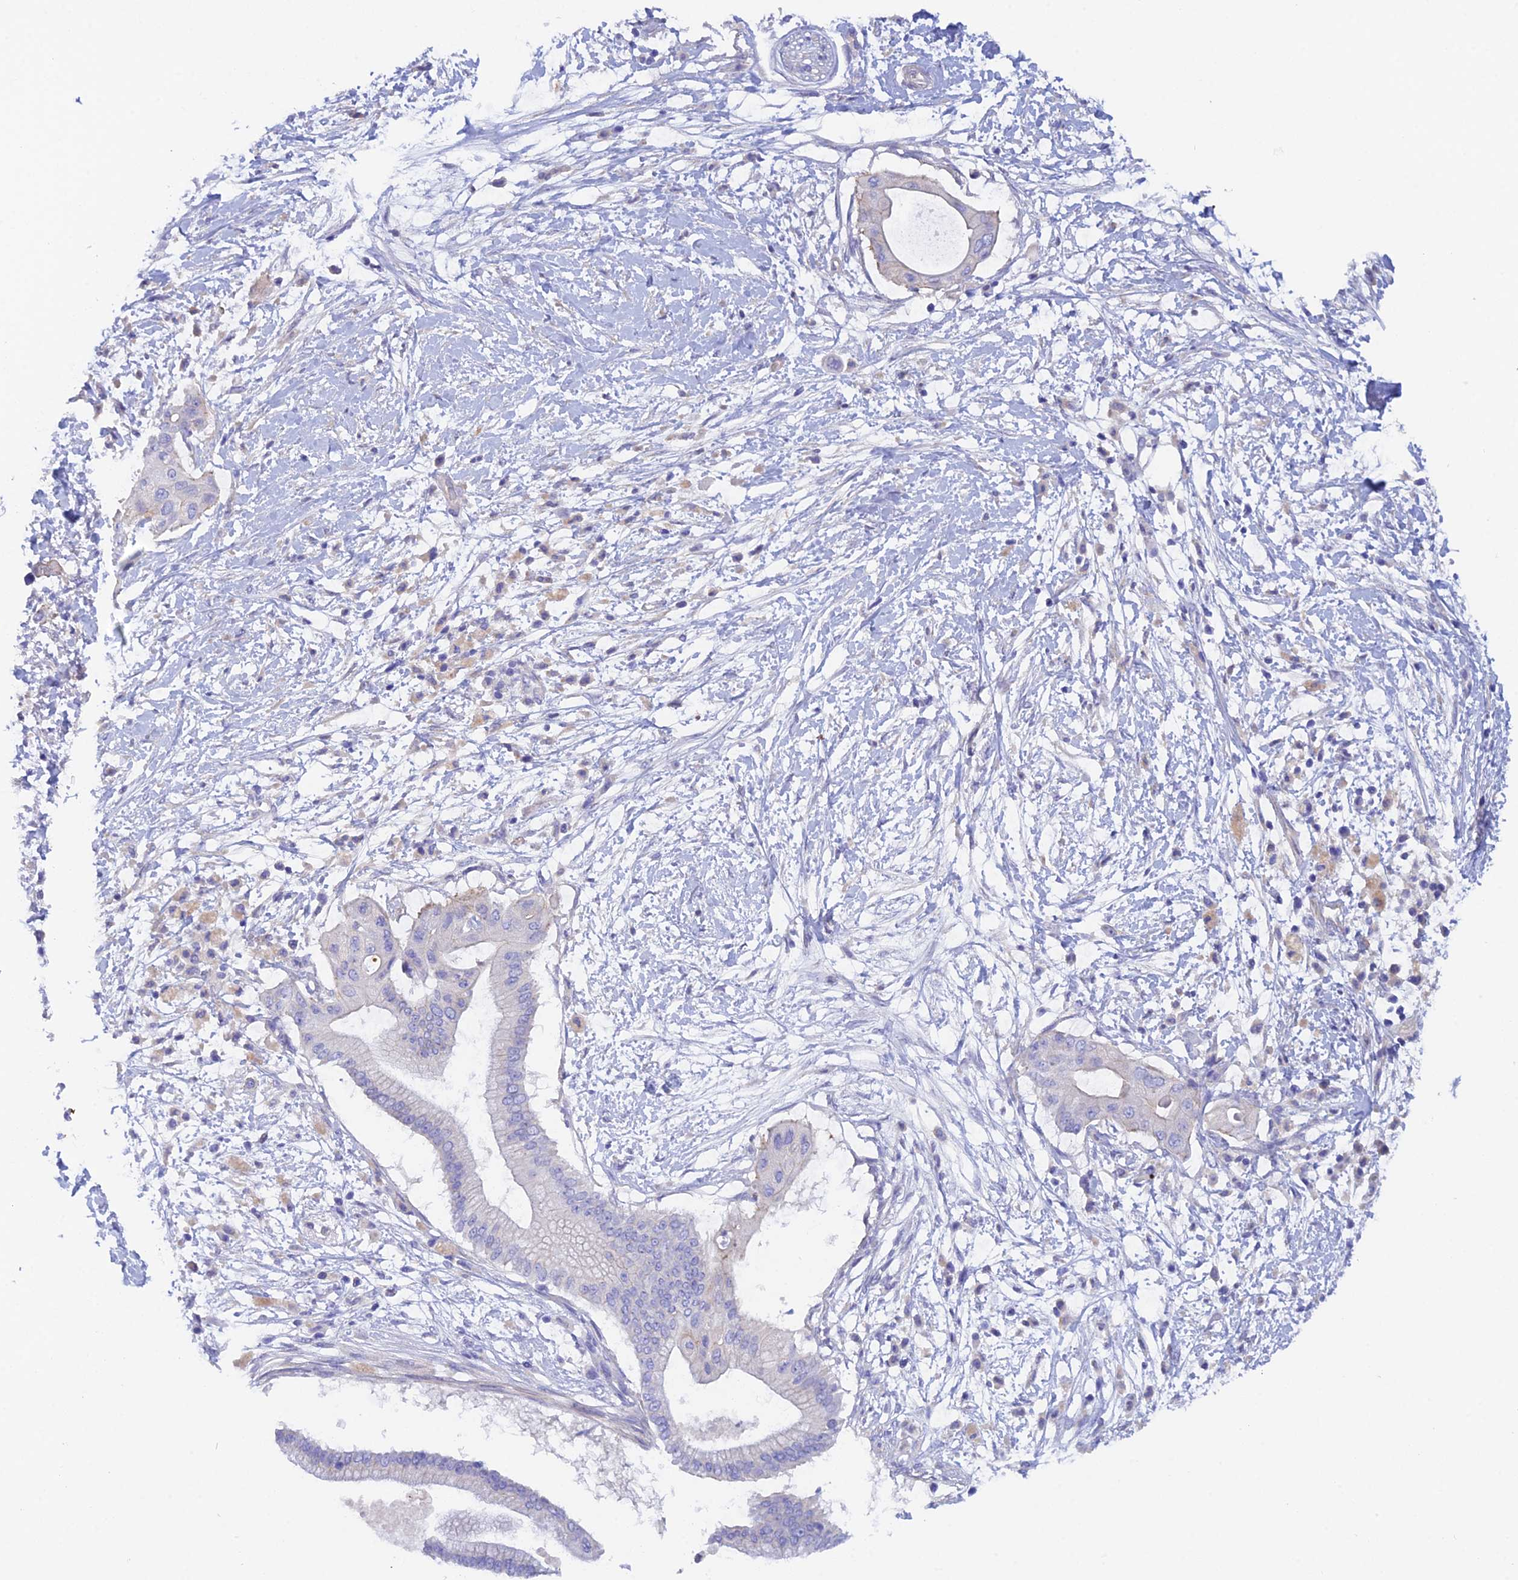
{"staining": {"intensity": "negative", "quantity": "none", "location": "none"}, "tissue": "pancreatic cancer", "cell_type": "Tumor cells", "image_type": "cancer", "snomed": [{"axis": "morphology", "description": "Adenocarcinoma, NOS"}, {"axis": "topography", "description": "Pancreas"}], "caption": "IHC of pancreatic cancer (adenocarcinoma) displays no expression in tumor cells.", "gene": "FZR1", "patient": {"sex": "male", "age": 68}}